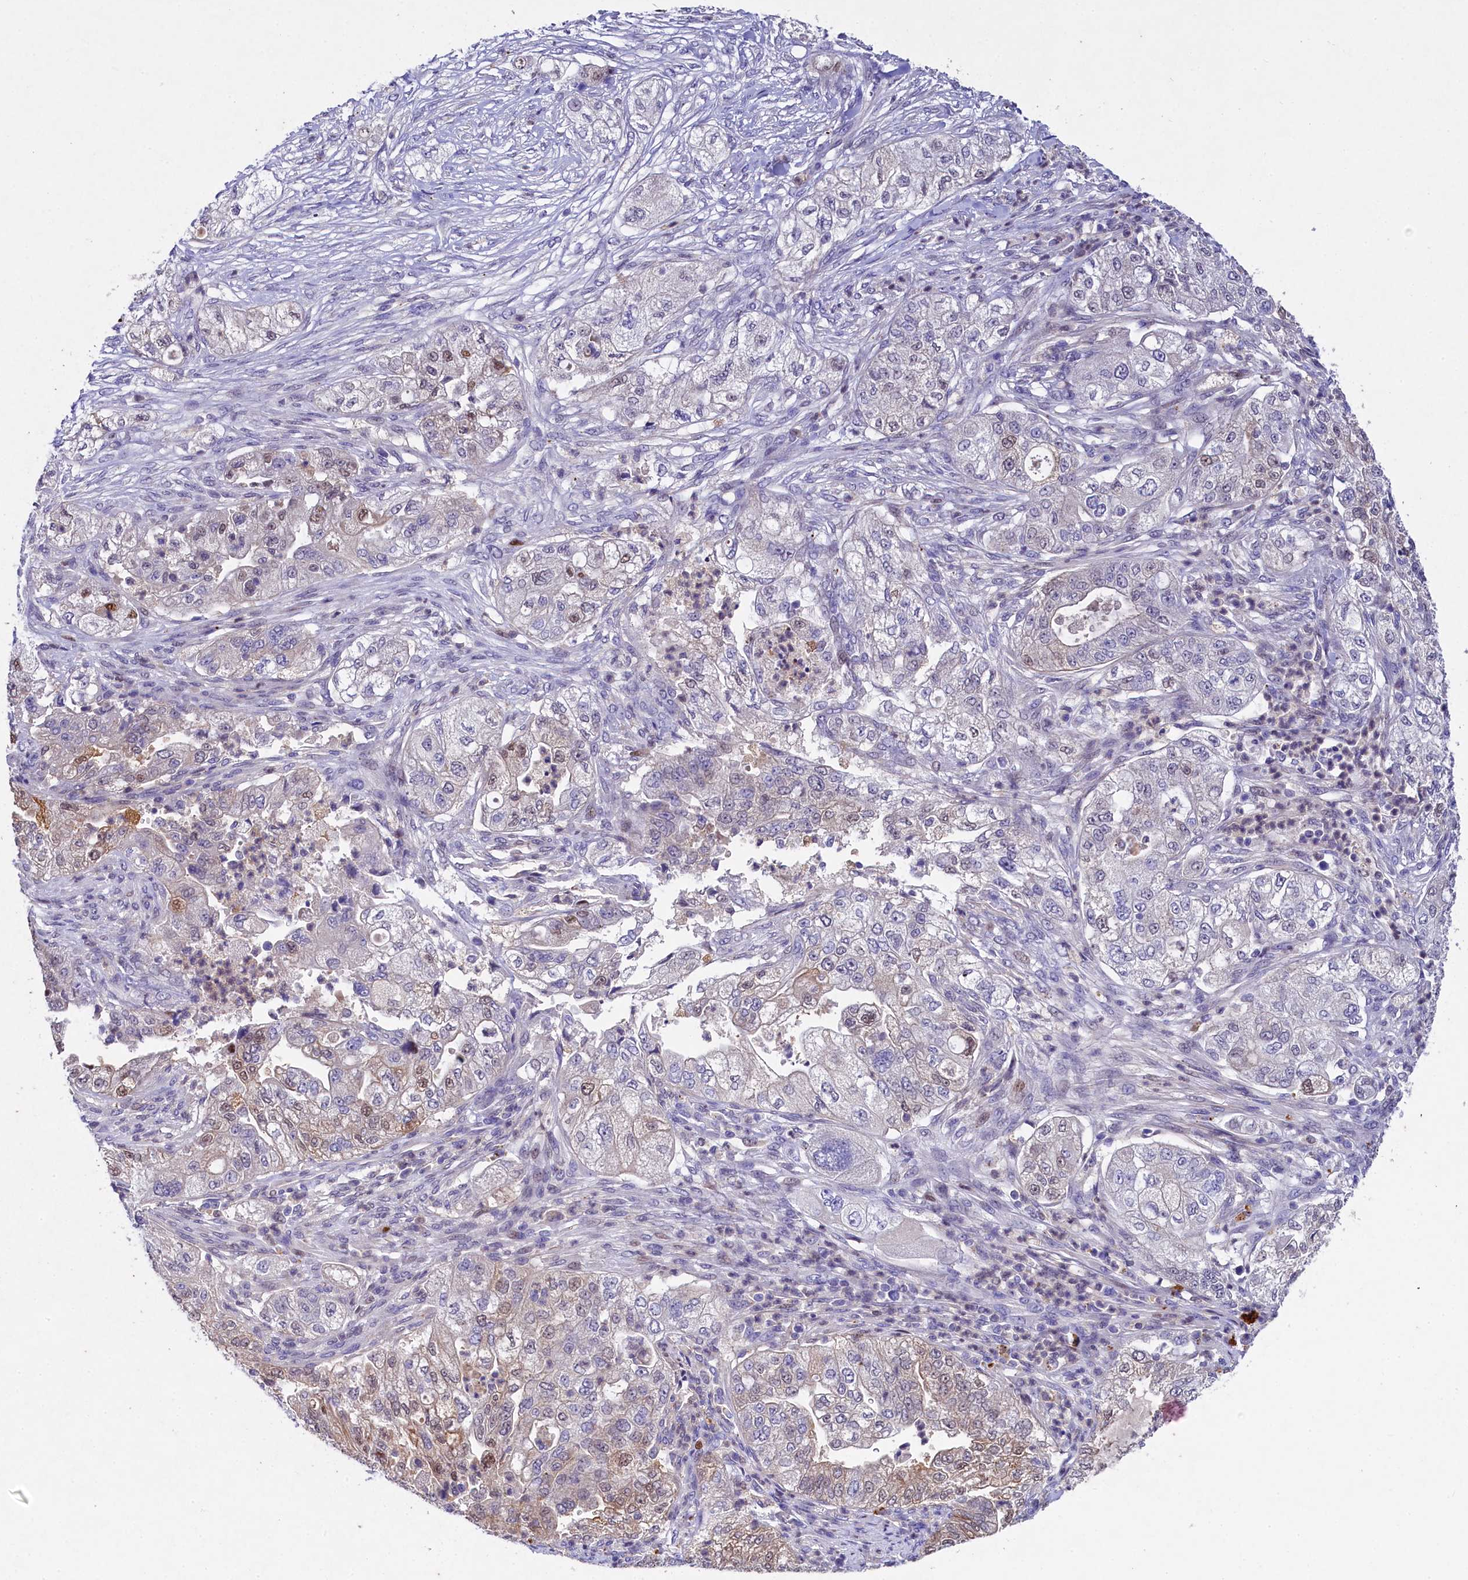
{"staining": {"intensity": "moderate", "quantity": "<25%", "location": "nuclear"}, "tissue": "pancreatic cancer", "cell_type": "Tumor cells", "image_type": "cancer", "snomed": [{"axis": "morphology", "description": "Adenocarcinoma, NOS"}, {"axis": "topography", "description": "Pancreas"}], "caption": "Immunohistochemical staining of pancreatic cancer (adenocarcinoma) displays low levels of moderate nuclear protein positivity in approximately <25% of tumor cells.", "gene": "TGDS", "patient": {"sex": "female", "age": 78}}